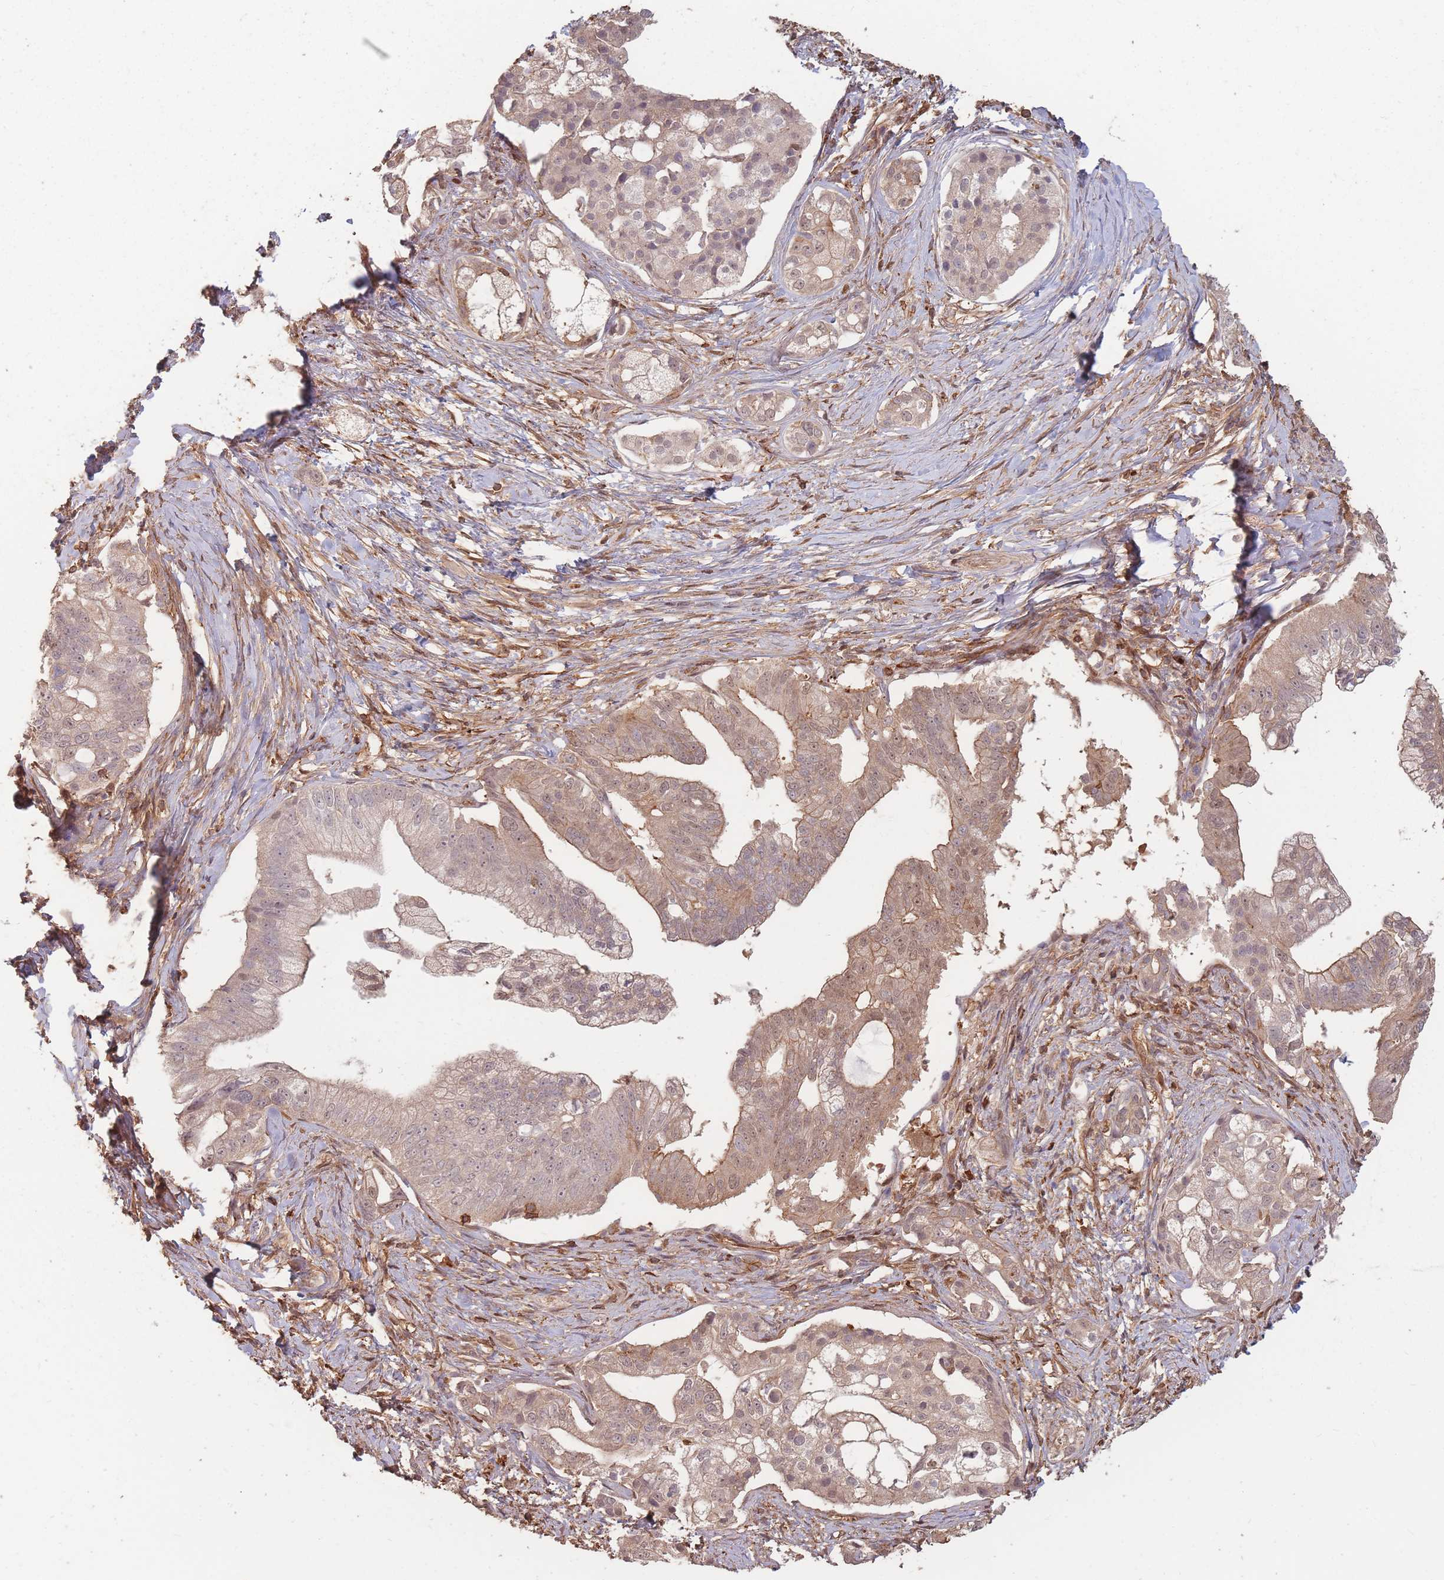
{"staining": {"intensity": "moderate", "quantity": "<25%", "location": "cytoplasmic/membranous"}, "tissue": "pancreatic cancer", "cell_type": "Tumor cells", "image_type": "cancer", "snomed": [{"axis": "morphology", "description": "Adenocarcinoma, NOS"}, {"axis": "topography", "description": "Pancreas"}], "caption": "Adenocarcinoma (pancreatic) tissue exhibits moderate cytoplasmic/membranous positivity in approximately <25% of tumor cells", "gene": "PLS3", "patient": {"sex": "male", "age": 70}}